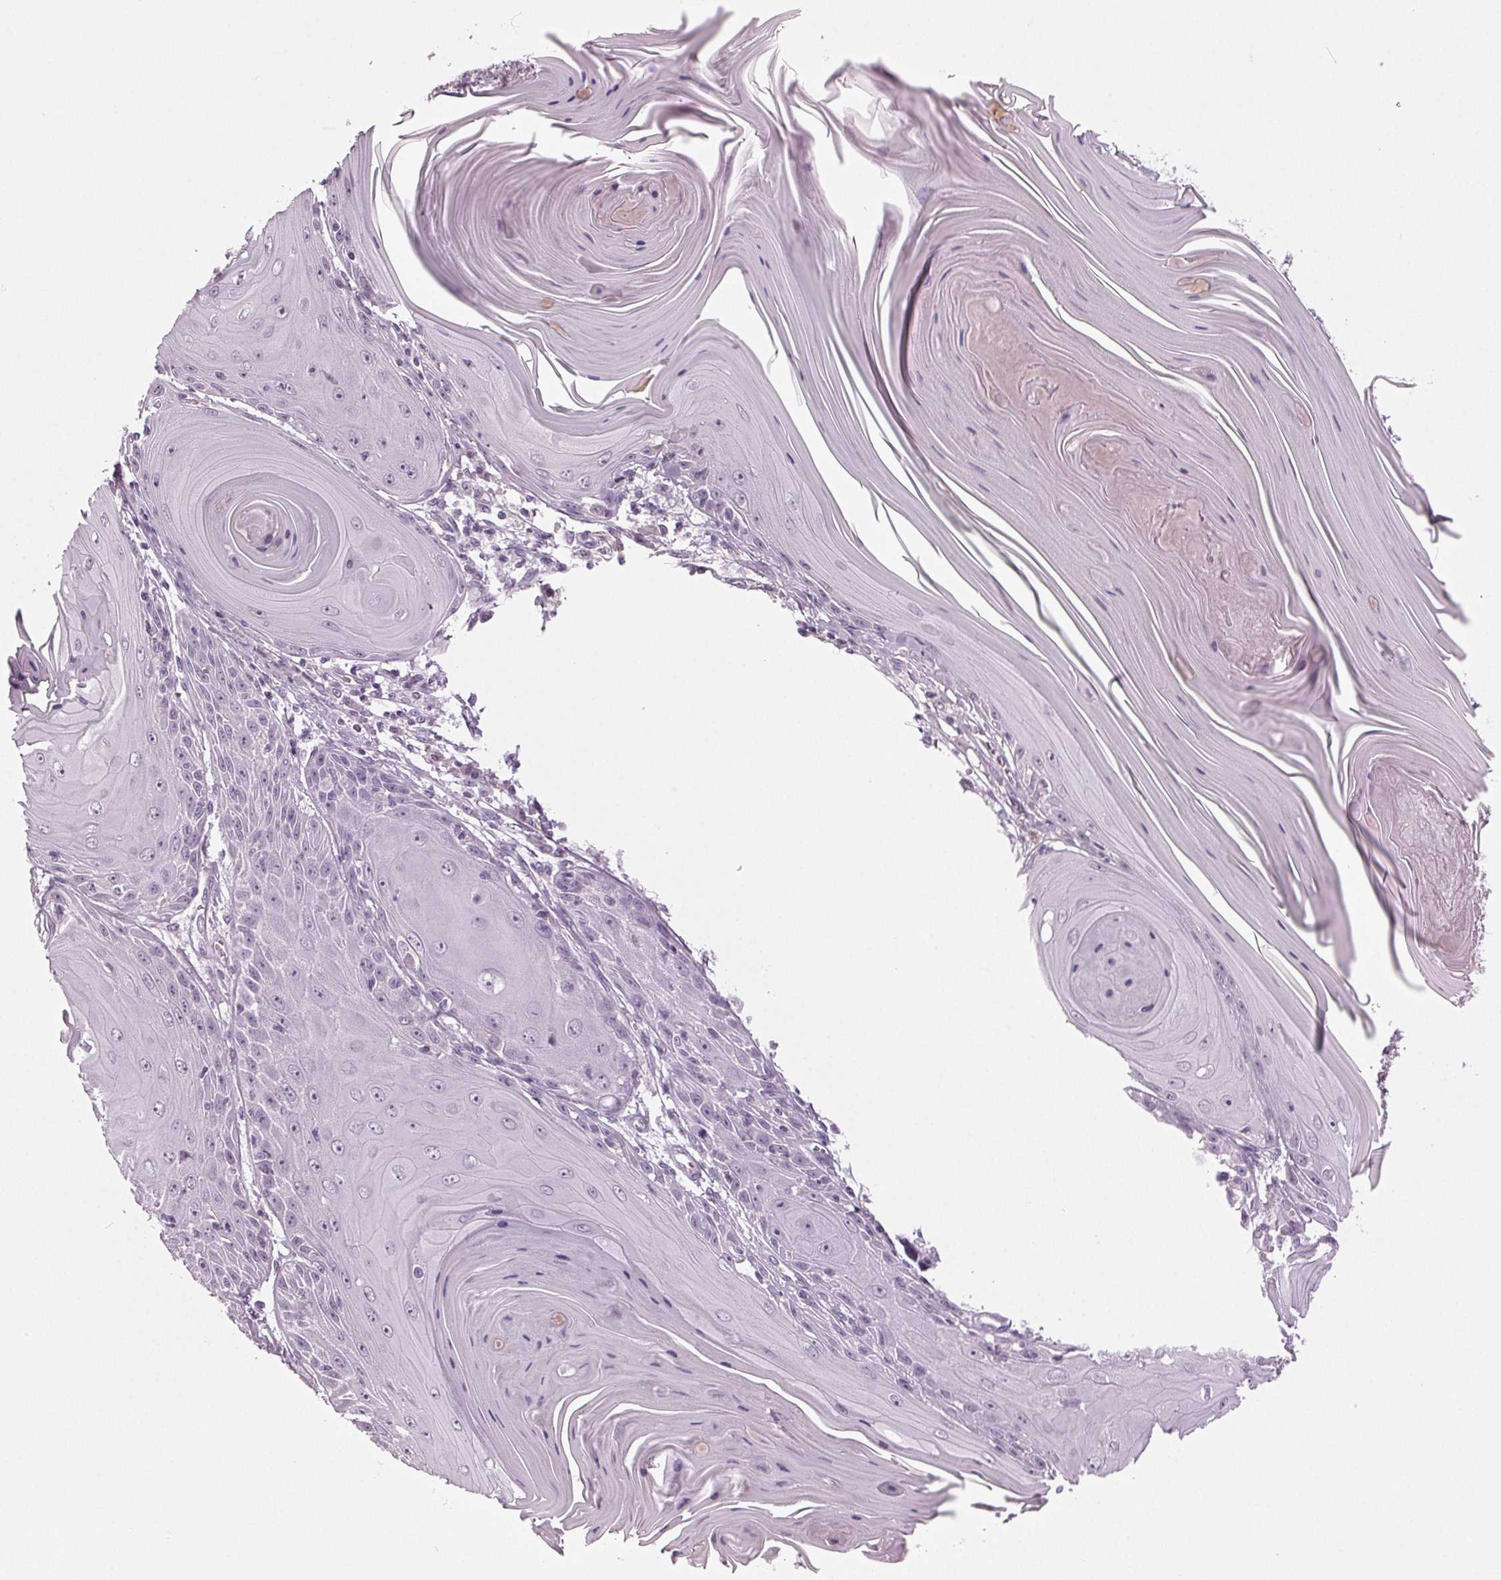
{"staining": {"intensity": "negative", "quantity": "none", "location": "none"}, "tissue": "skin cancer", "cell_type": "Tumor cells", "image_type": "cancer", "snomed": [{"axis": "morphology", "description": "Squamous cell carcinoma, NOS"}, {"axis": "topography", "description": "Skin"}, {"axis": "topography", "description": "Vulva"}], "caption": "Tumor cells show no significant positivity in squamous cell carcinoma (skin).", "gene": "DNAH12", "patient": {"sex": "female", "age": 85}}